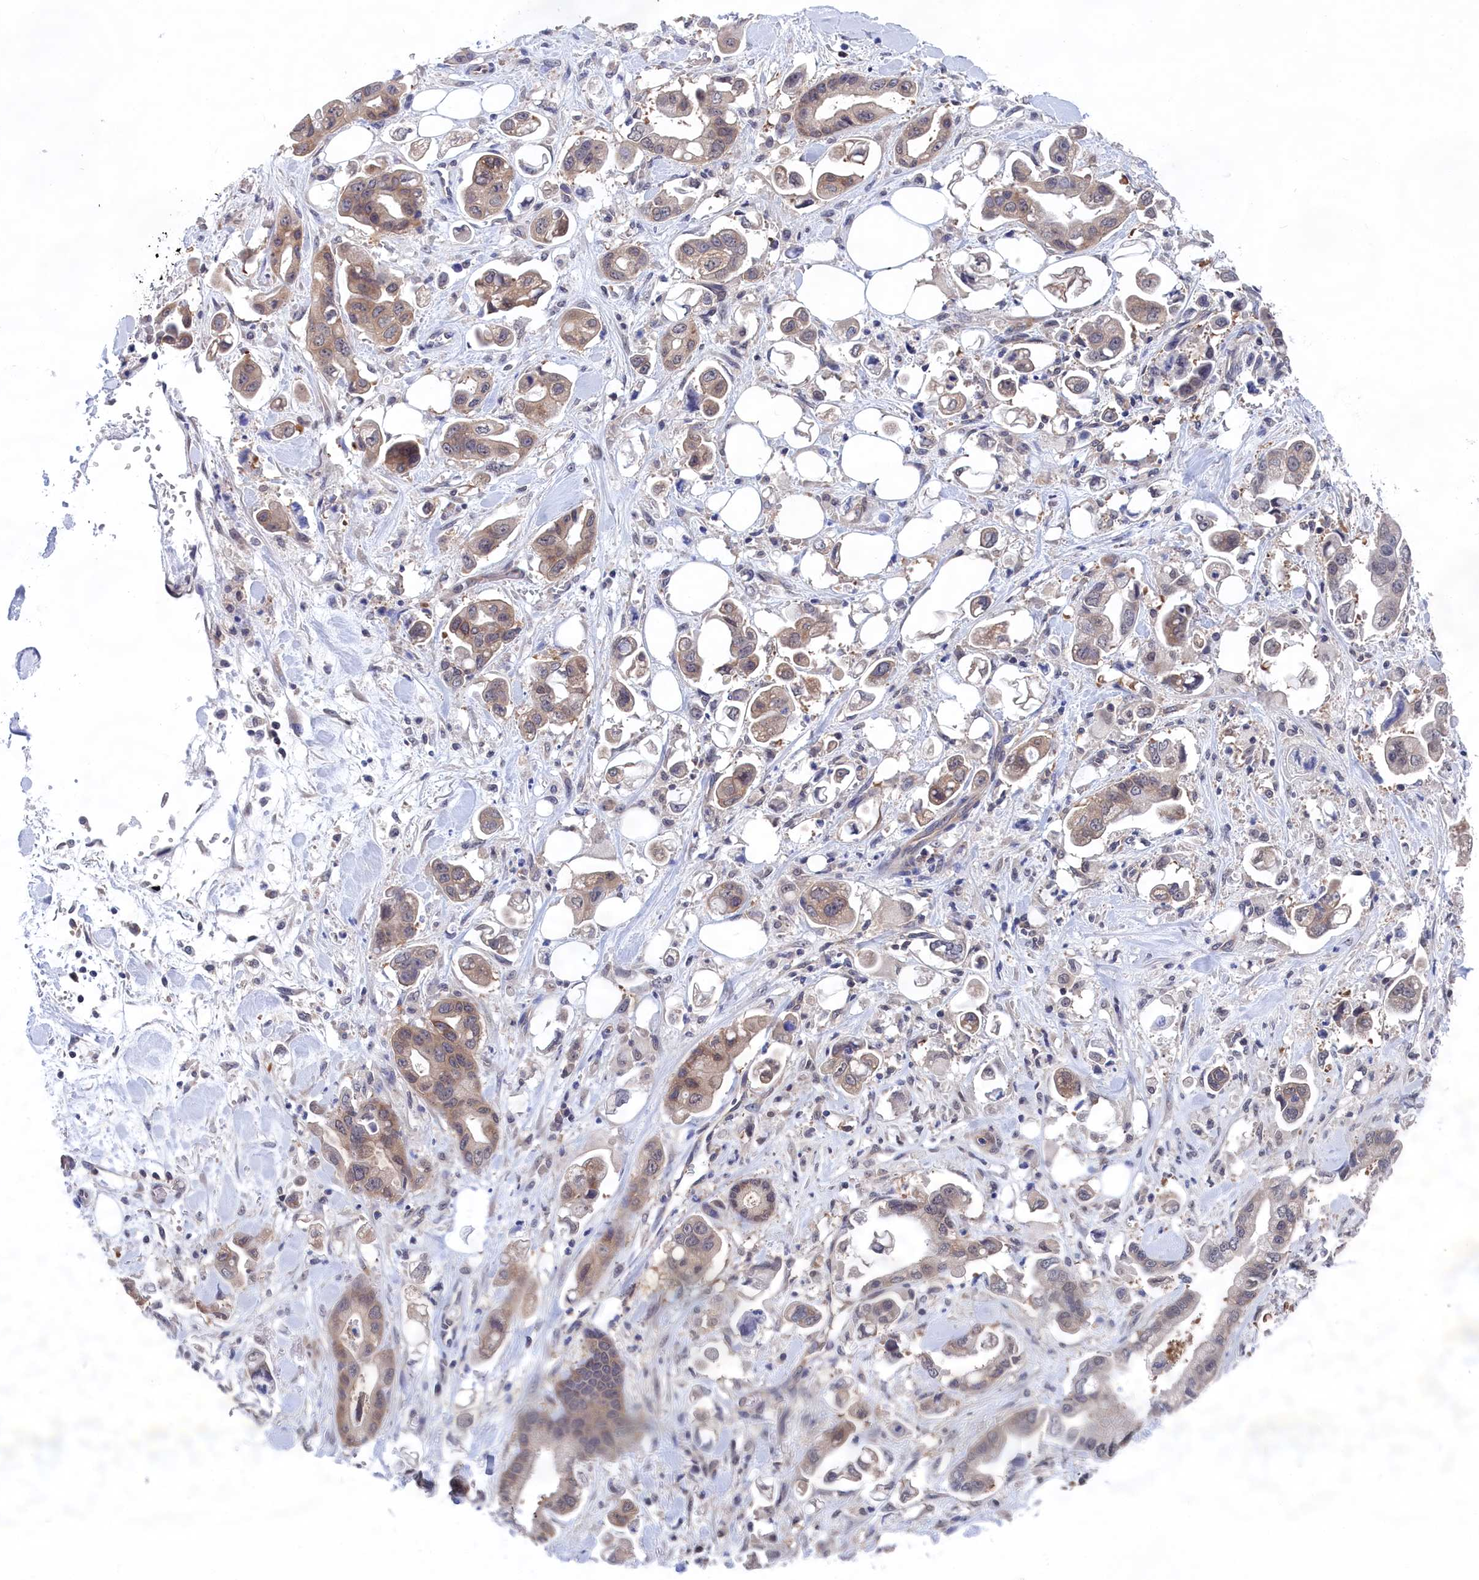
{"staining": {"intensity": "weak", "quantity": "25%-75%", "location": "cytoplasmic/membranous"}, "tissue": "stomach cancer", "cell_type": "Tumor cells", "image_type": "cancer", "snomed": [{"axis": "morphology", "description": "Adenocarcinoma, NOS"}, {"axis": "topography", "description": "Stomach"}], "caption": "High-magnification brightfield microscopy of stomach adenocarcinoma stained with DAB (brown) and counterstained with hematoxylin (blue). tumor cells exhibit weak cytoplasmic/membranous staining is appreciated in about25%-75% of cells.", "gene": "PGP", "patient": {"sex": "male", "age": 62}}